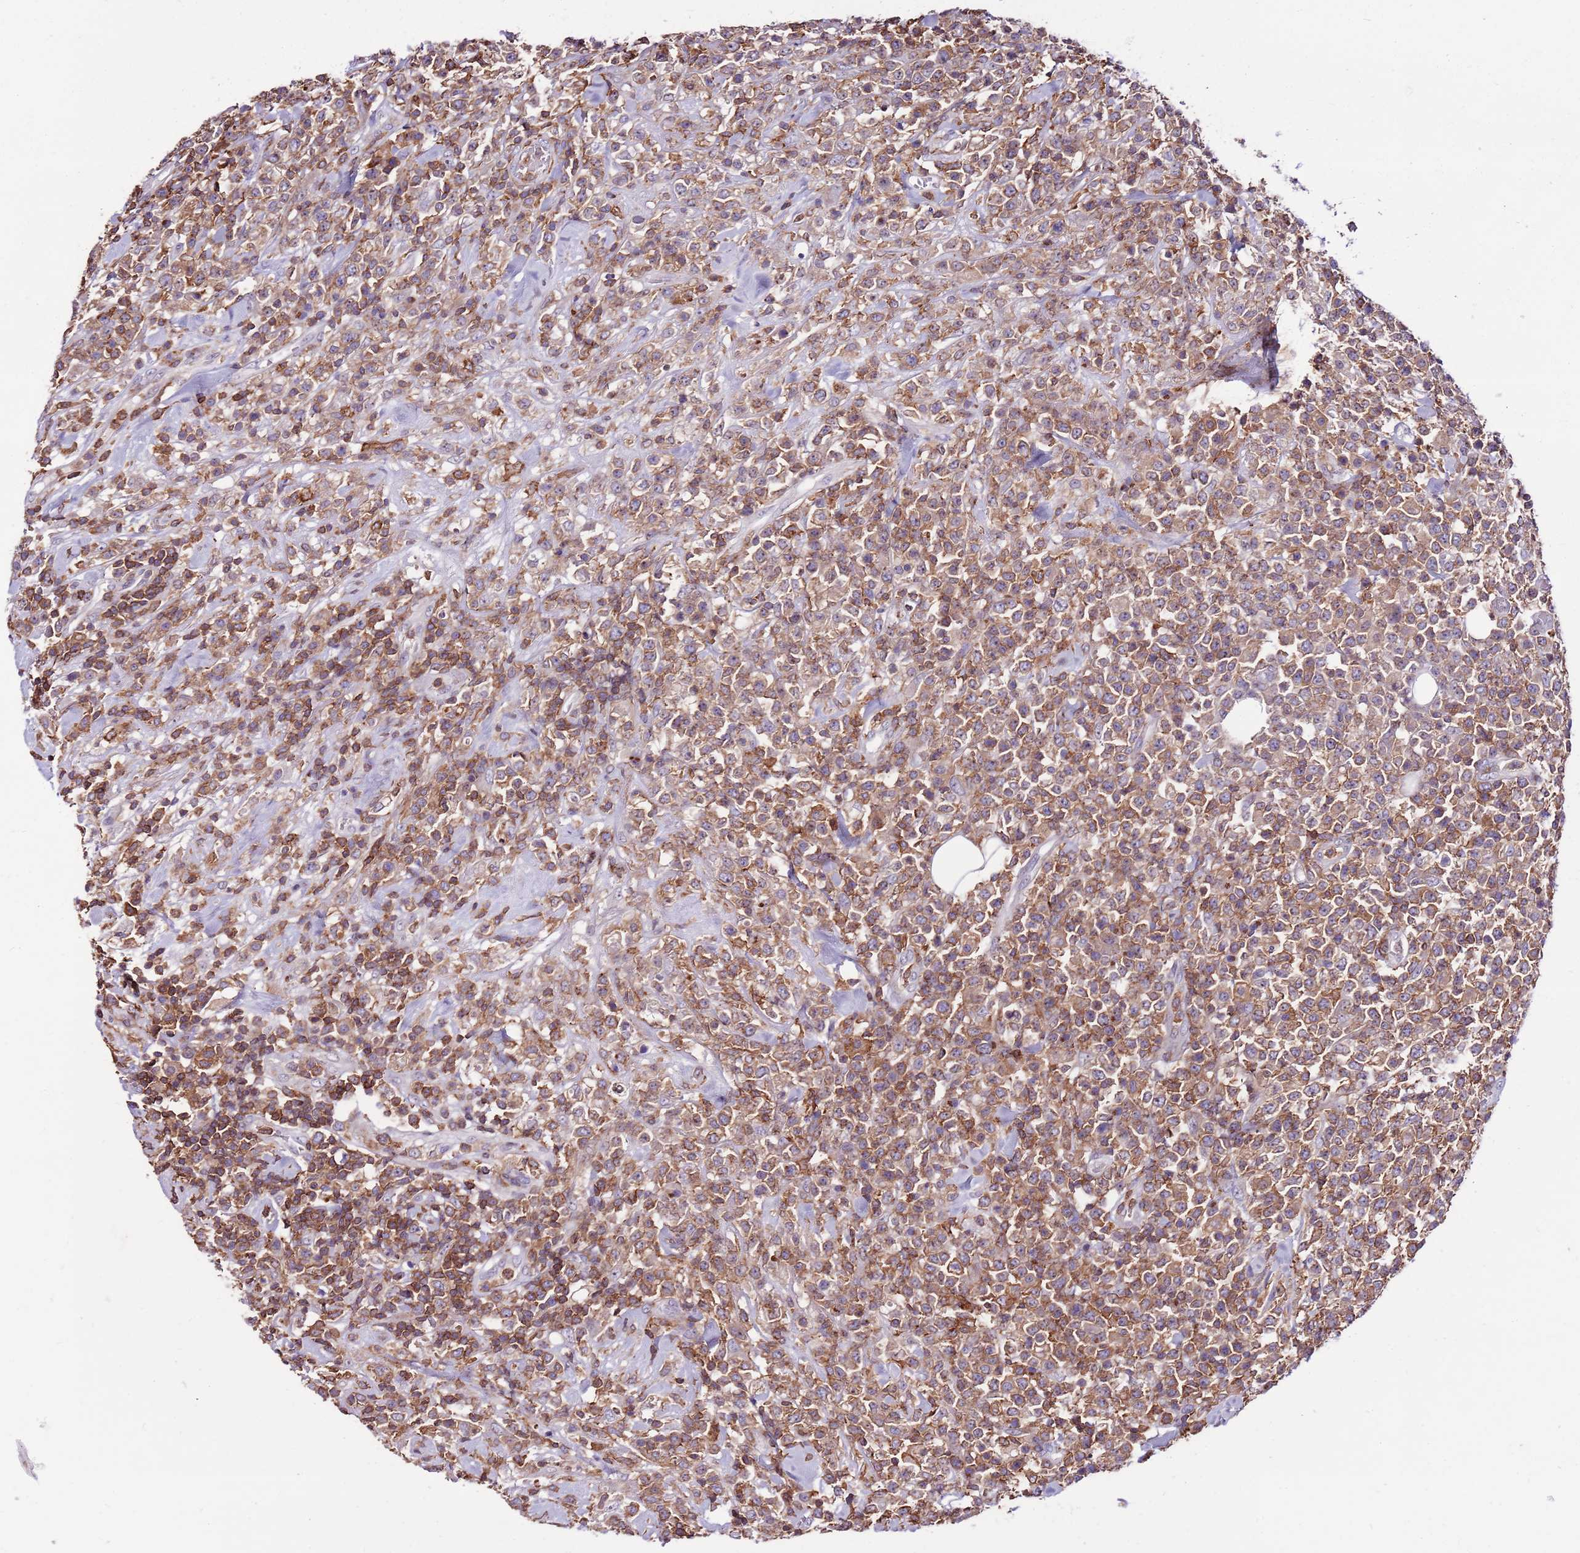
{"staining": {"intensity": "moderate", "quantity": ">75%", "location": "cytoplasmic/membranous"}, "tissue": "lymphoma", "cell_type": "Tumor cells", "image_type": "cancer", "snomed": [{"axis": "morphology", "description": "Malignant lymphoma, non-Hodgkin's type, High grade"}, {"axis": "topography", "description": "Colon"}], "caption": "Protein staining of malignant lymphoma, non-Hodgkin's type (high-grade) tissue reveals moderate cytoplasmic/membranous expression in about >75% of tumor cells. Immunohistochemistry (ihc) stains the protein in brown and the nuclei are stained blue.", "gene": "ZSWIM1", "patient": {"sex": "female", "age": 53}}